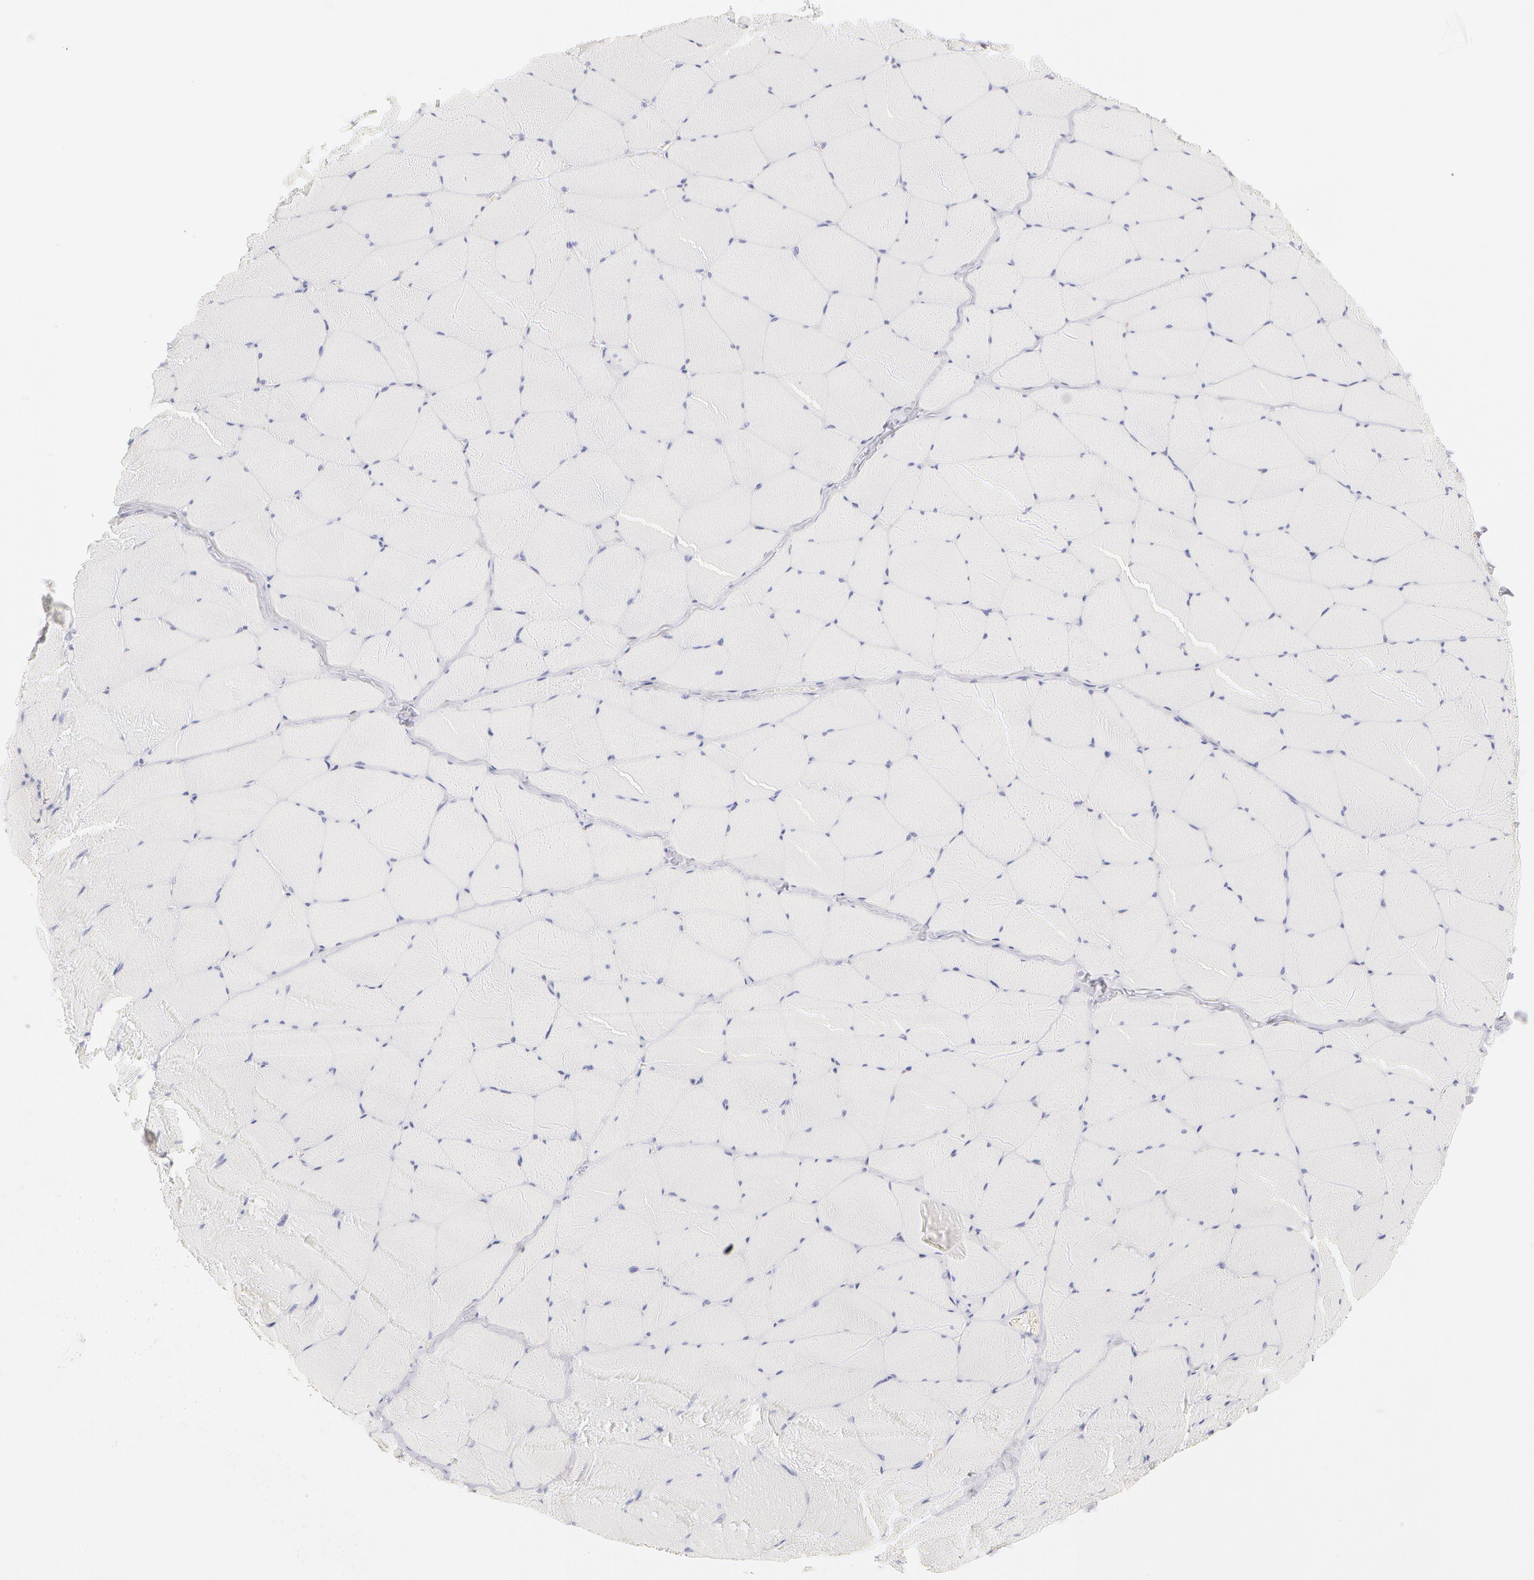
{"staining": {"intensity": "negative", "quantity": "none", "location": "none"}, "tissue": "skeletal muscle", "cell_type": "Myocytes", "image_type": "normal", "snomed": [{"axis": "morphology", "description": "Normal tissue, NOS"}, {"axis": "topography", "description": "Skeletal muscle"}, {"axis": "topography", "description": "Salivary gland"}], "caption": "DAB immunohistochemical staining of unremarkable human skeletal muscle displays no significant expression in myocytes. The staining is performed using DAB brown chromogen with nuclei counter-stained in using hematoxylin.", "gene": "KRT8", "patient": {"sex": "male", "age": 62}}